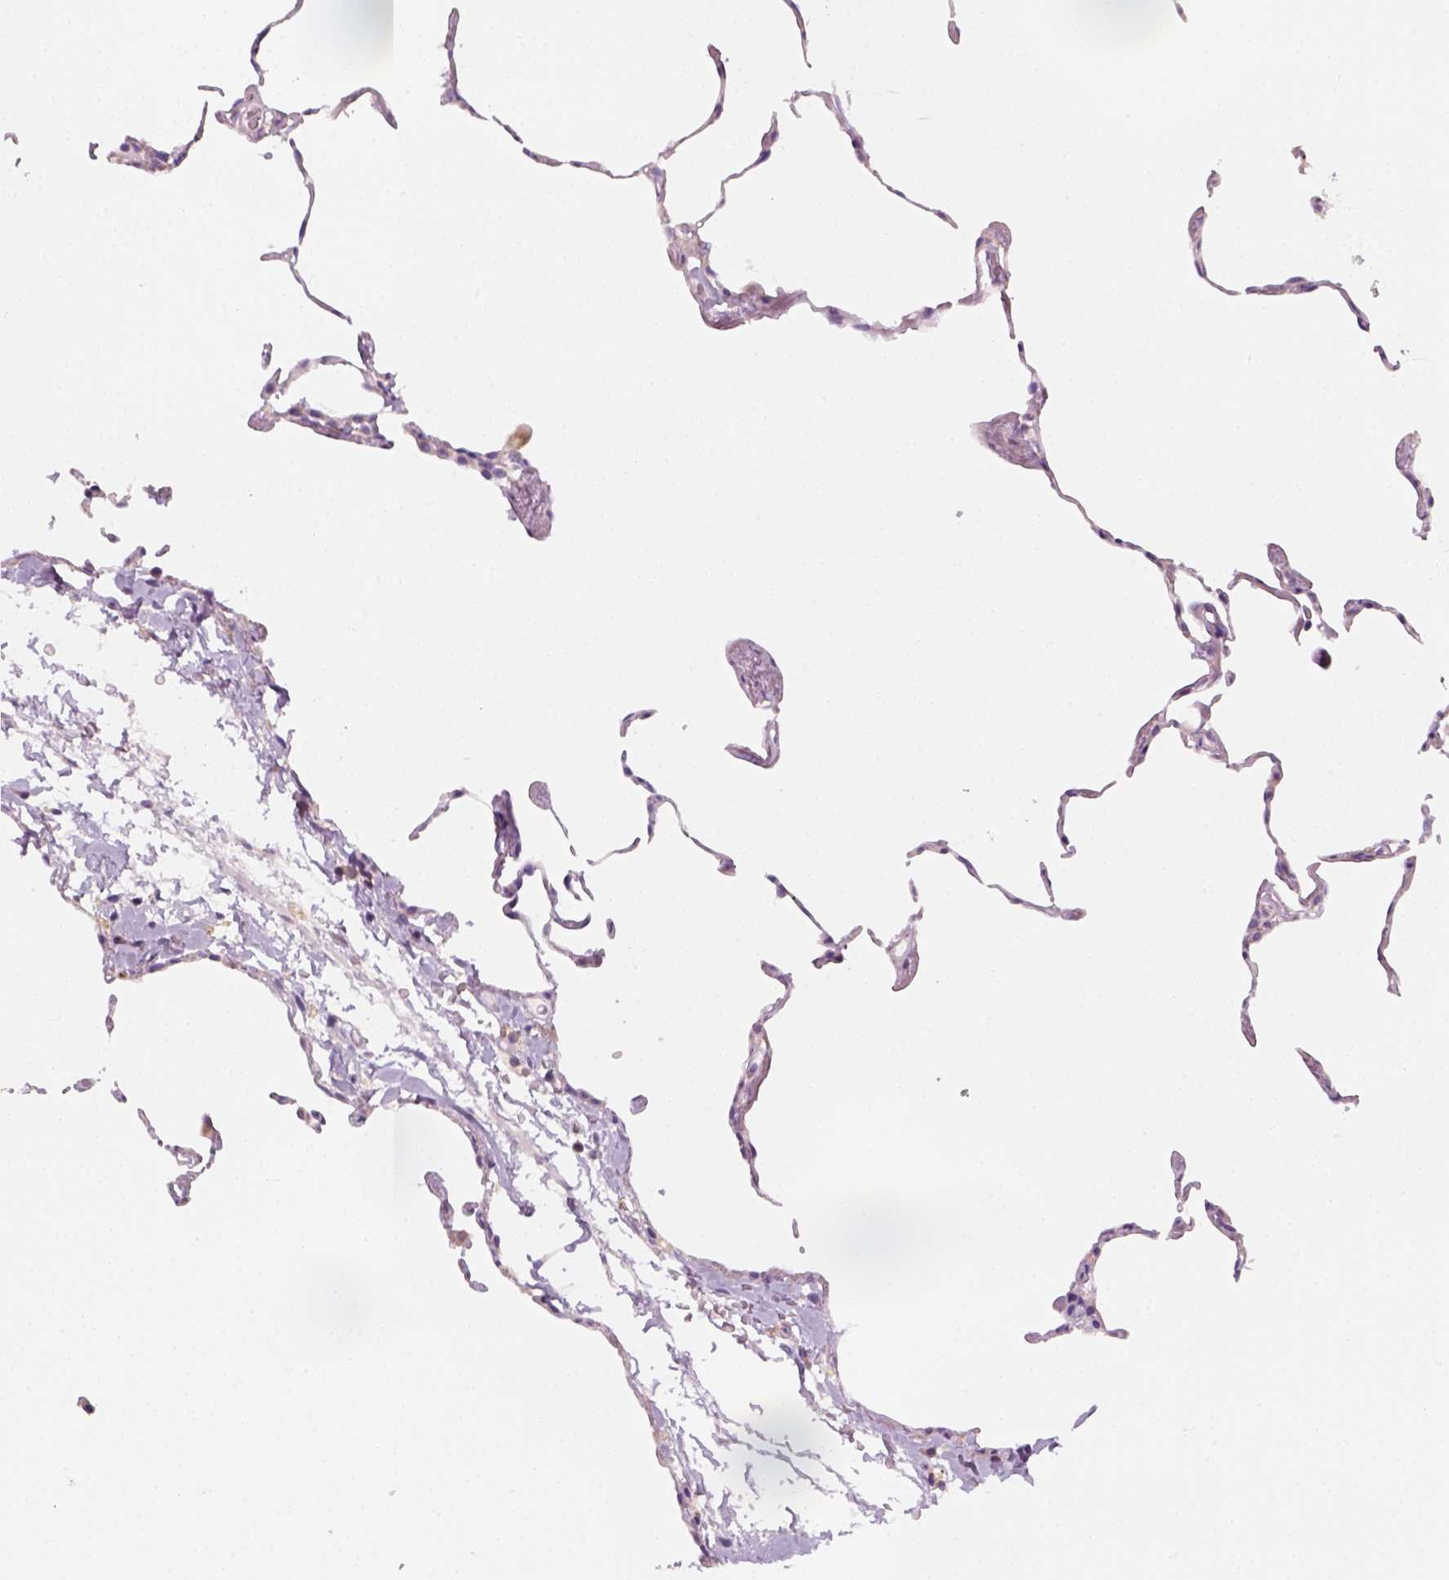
{"staining": {"intensity": "negative", "quantity": "none", "location": "none"}, "tissue": "lung", "cell_type": "Alveolar cells", "image_type": "normal", "snomed": [{"axis": "morphology", "description": "Normal tissue, NOS"}, {"axis": "topography", "description": "Lung"}], "caption": "Immunohistochemistry (IHC) micrograph of benign human lung stained for a protein (brown), which demonstrates no positivity in alveolar cells. Brightfield microscopy of IHC stained with DAB (3,3'-diaminobenzidine) (brown) and hematoxylin (blue), captured at high magnification.", "gene": "AWAT2", "patient": {"sex": "female", "age": 57}}